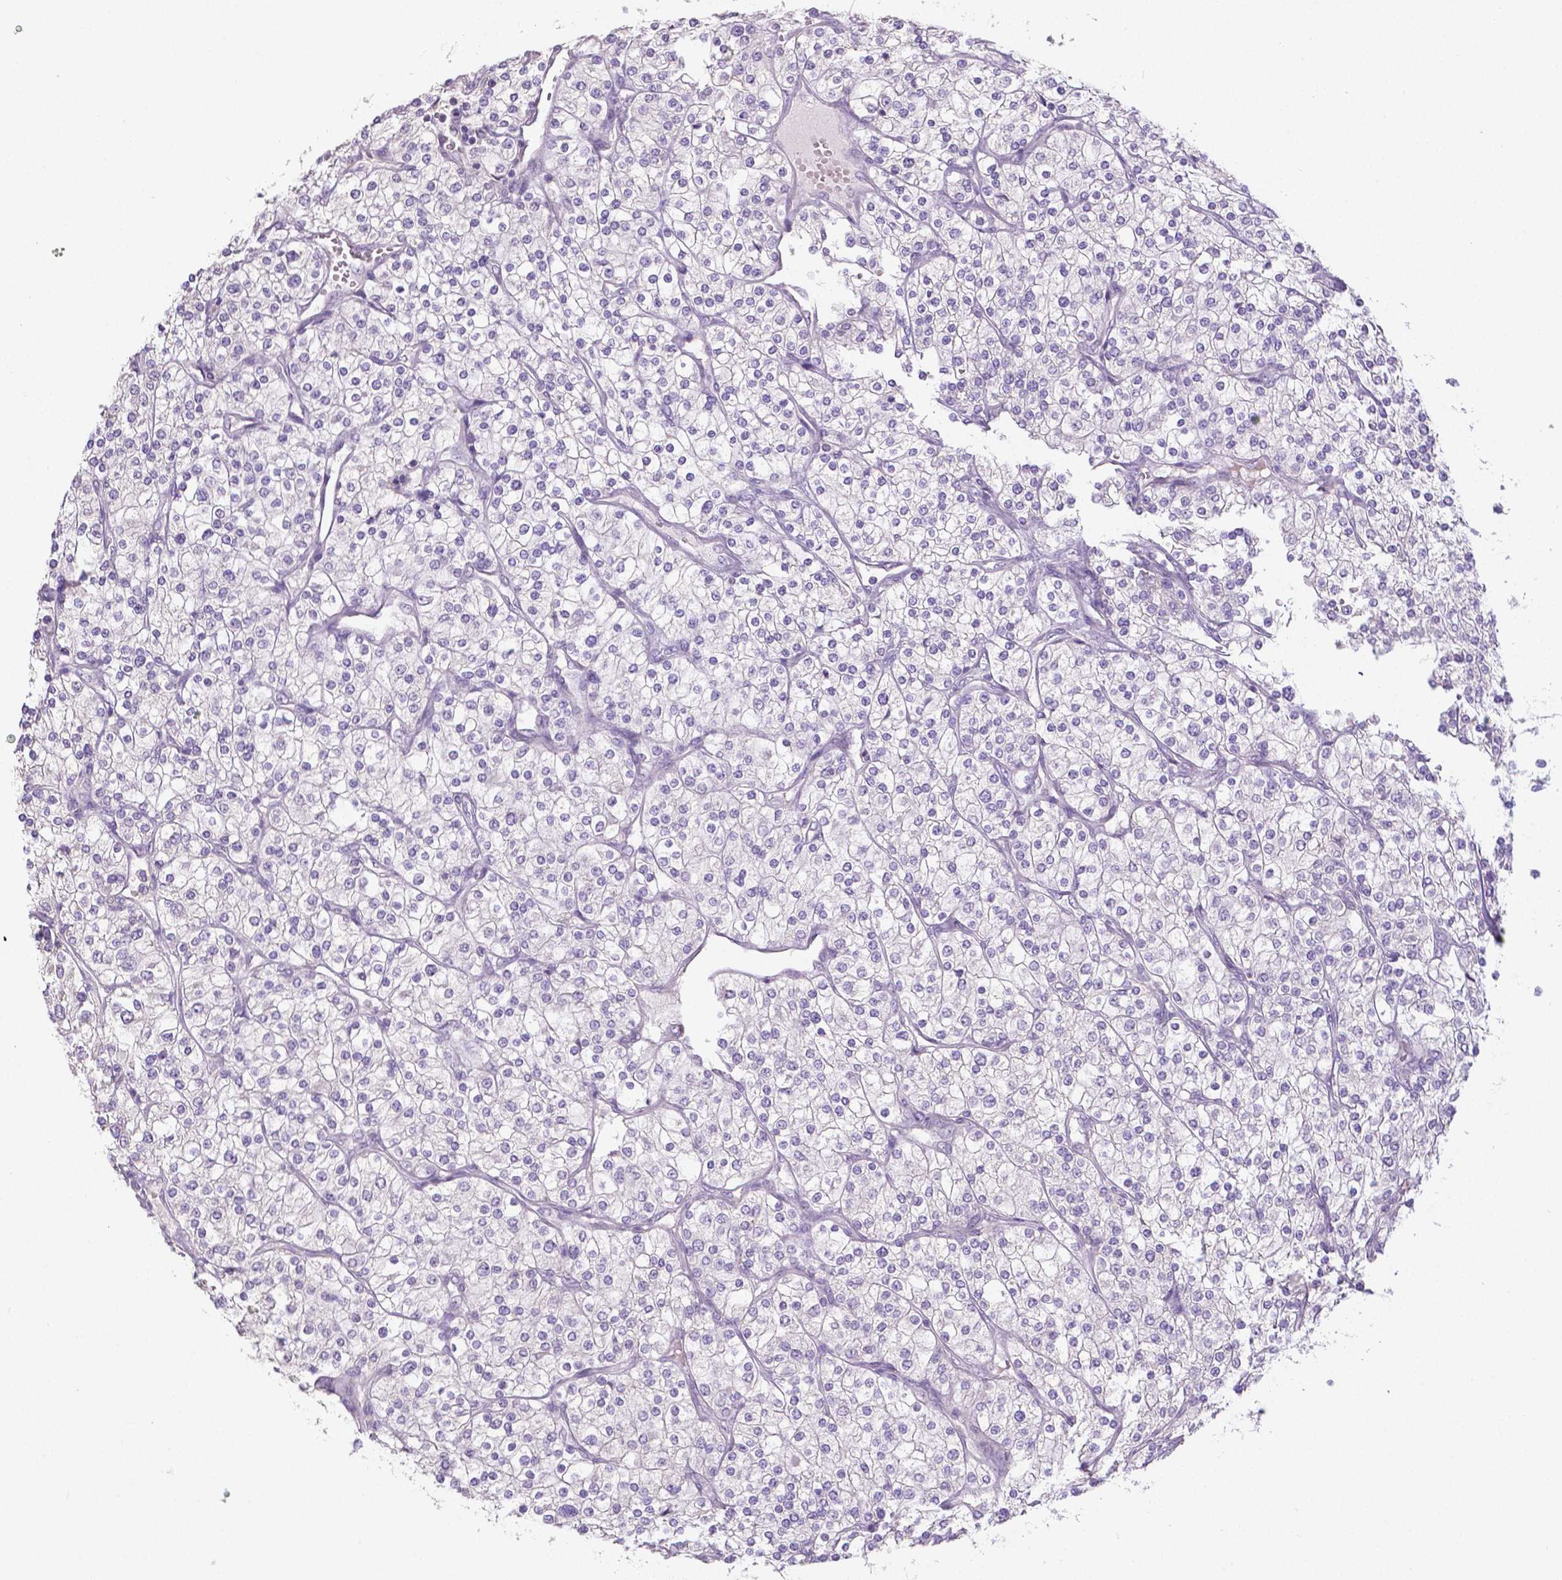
{"staining": {"intensity": "negative", "quantity": "none", "location": "none"}, "tissue": "renal cancer", "cell_type": "Tumor cells", "image_type": "cancer", "snomed": [{"axis": "morphology", "description": "Adenocarcinoma, NOS"}, {"axis": "topography", "description": "Kidney"}], "caption": "IHC photomicrograph of neoplastic tissue: renal cancer (adenocarcinoma) stained with DAB (3,3'-diaminobenzidine) demonstrates no significant protein staining in tumor cells.", "gene": "CRMP1", "patient": {"sex": "male", "age": 80}}